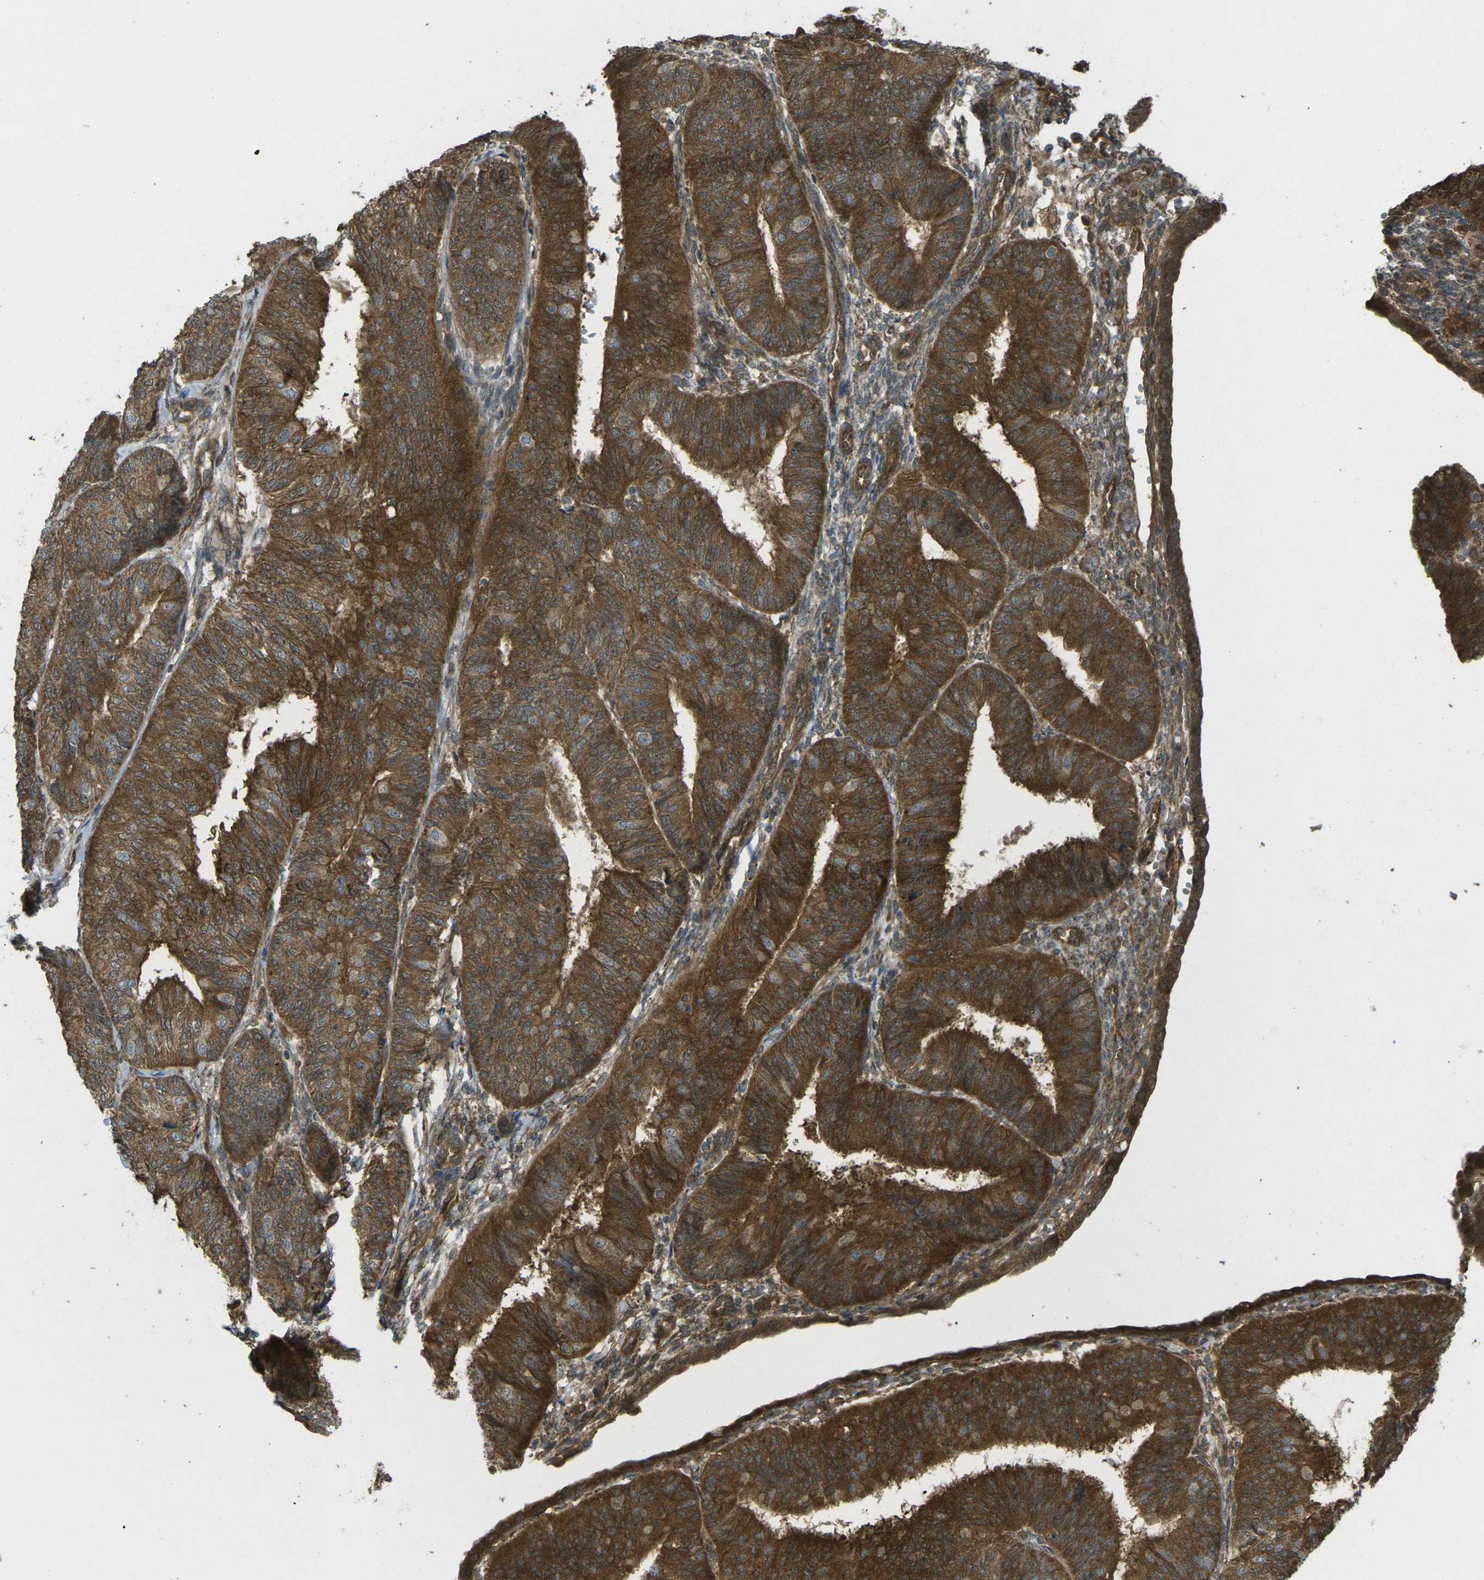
{"staining": {"intensity": "strong", "quantity": ">75%", "location": "cytoplasmic/membranous"}, "tissue": "endometrial cancer", "cell_type": "Tumor cells", "image_type": "cancer", "snomed": [{"axis": "morphology", "description": "Adenocarcinoma, NOS"}, {"axis": "topography", "description": "Endometrium"}], "caption": "IHC of human adenocarcinoma (endometrial) exhibits high levels of strong cytoplasmic/membranous expression in approximately >75% of tumor cells. The staining was performed using DAB, with brown indicating positive protein expression. Nuclei are stained blue with hematoxylin.", "gene": "CHMP3", "patient": {"sex": "female", "age": 58}}